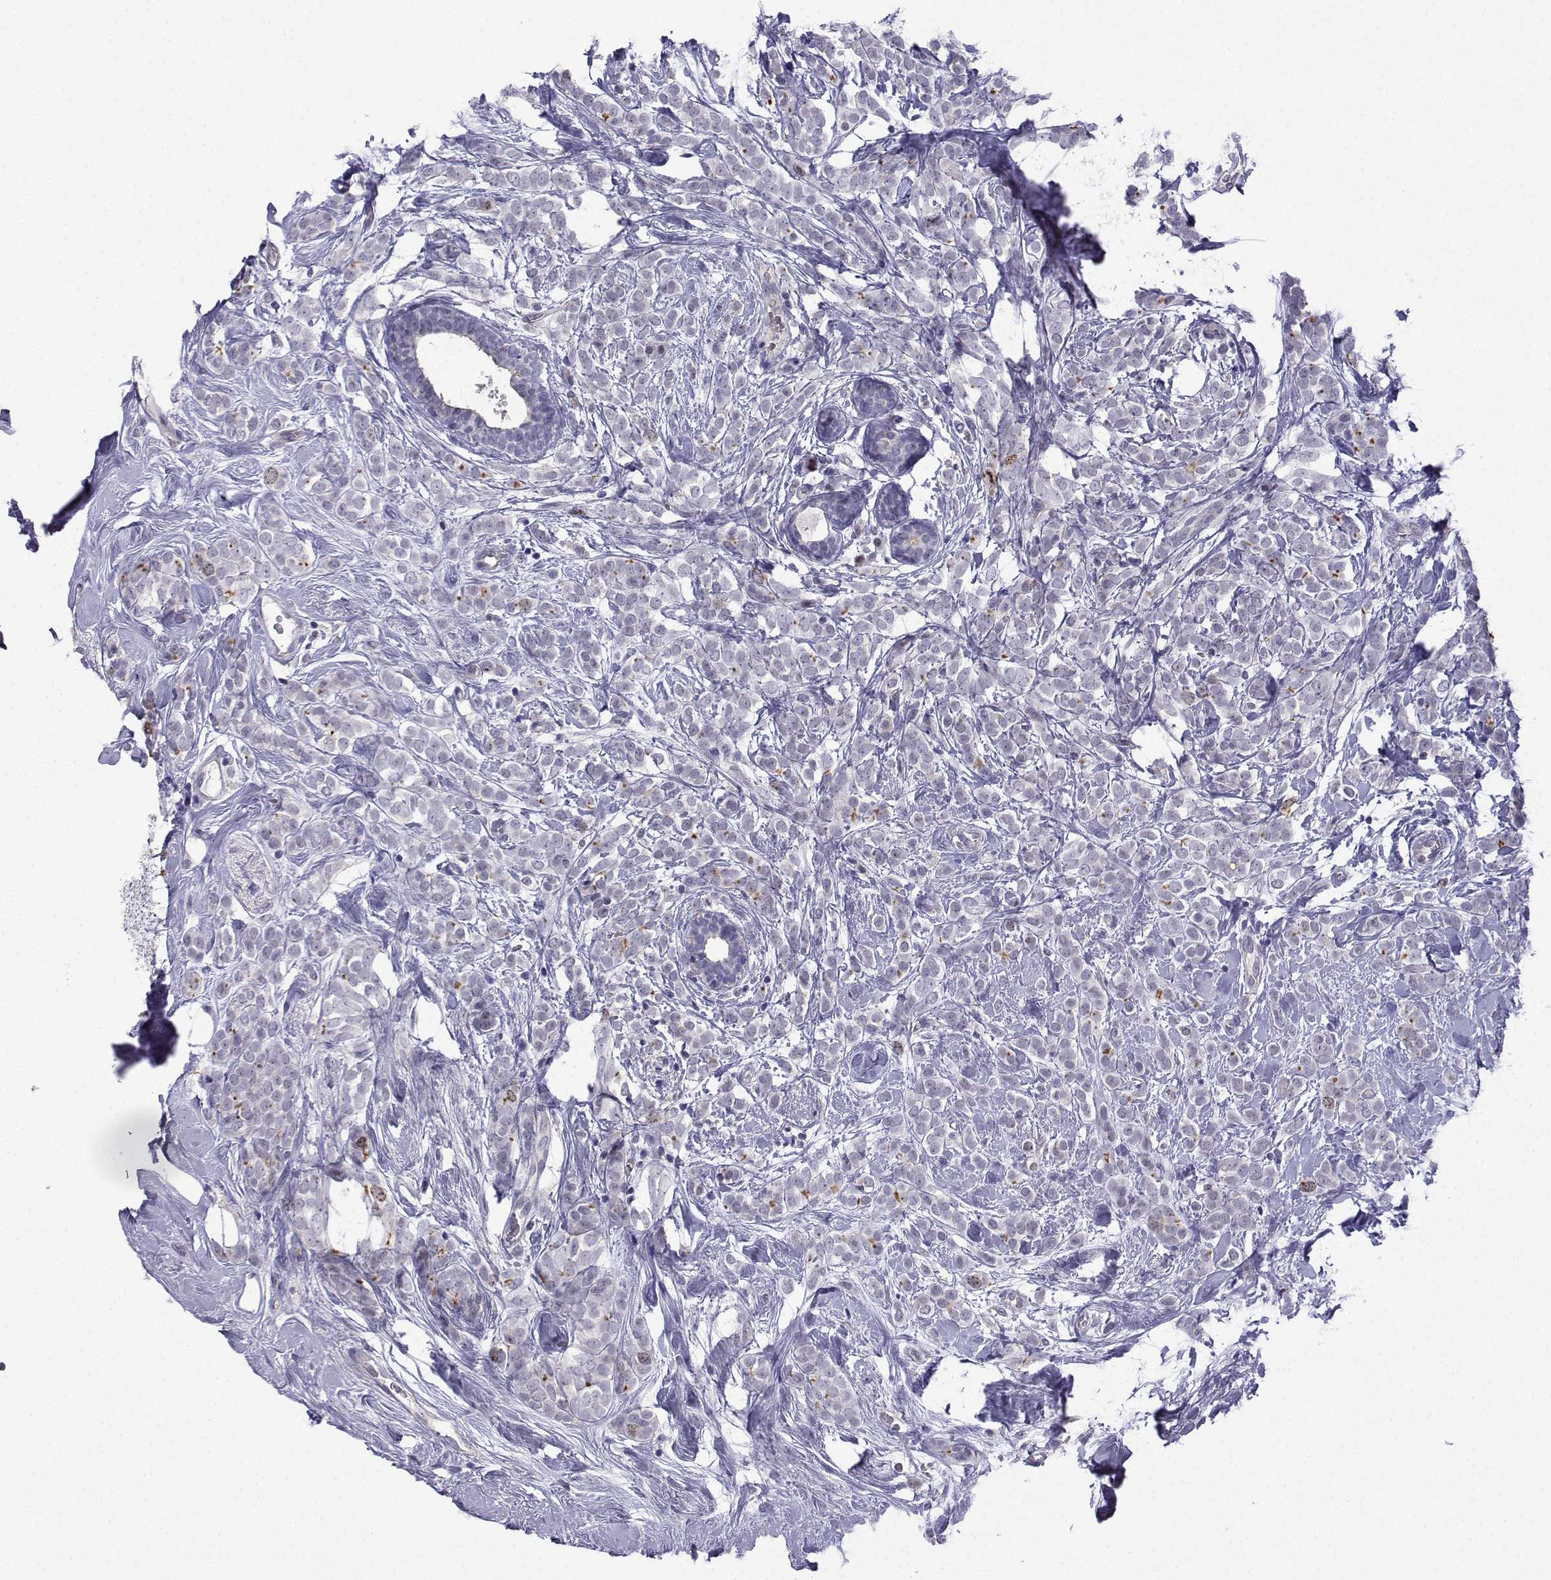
{"staining": {"intensity": "negative", "quantity": "none", "location": "none"}, "tissue": "breast cancer", "cell_type": "Tumor cells", "image_type": "cancer", "snomed": [{"axis": "morphology", "description": "Lobular carcinoma"}, {"axis": "topography", "description": "Breast"}], "caption": "DAB immunohistochemical staining of breast cancer demonstrates no significant expression in tumor cells.", "gene": "INCENP", "patient": {"sex": "female", "age": 49}}